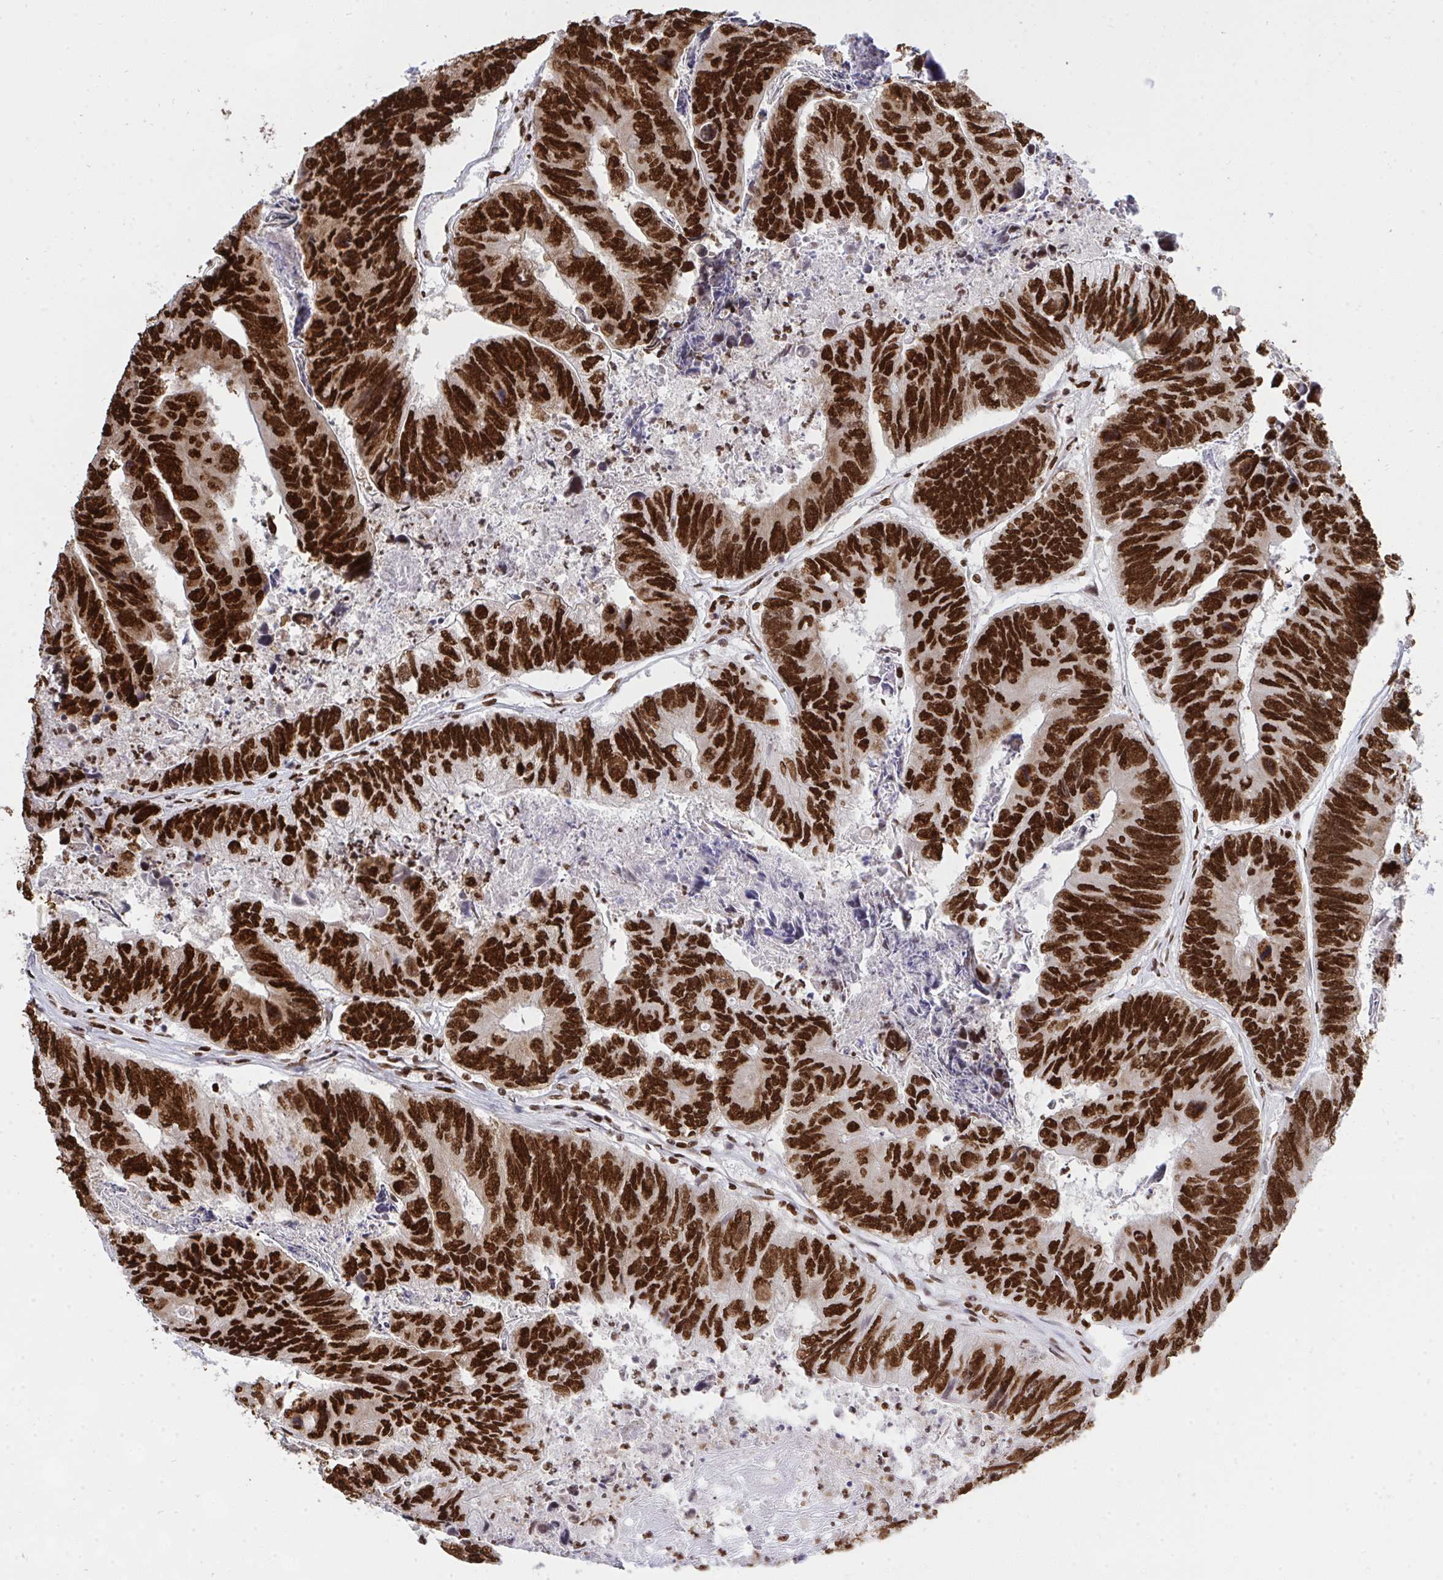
{"staining": {"intensity": "strong", "quantity": ">75%", "location": "nuclear"}, "tissue": "colorectal cancer", "cell_type": "Tumor cells", "image_type": "cancer", "snomed": [{"axis": "morphology", "description": "Adenocarcinoma, NOS"}, {"axis": "topography", "description": "Colon"}], "caption": "Immunohistochemical staining of colorectal cancer demonstrates high levels of strong nuclear protein staining in about >75% of tumor cells.", "gene": "HNRNPL", "patient": {"sex": "female", "age": 67}}